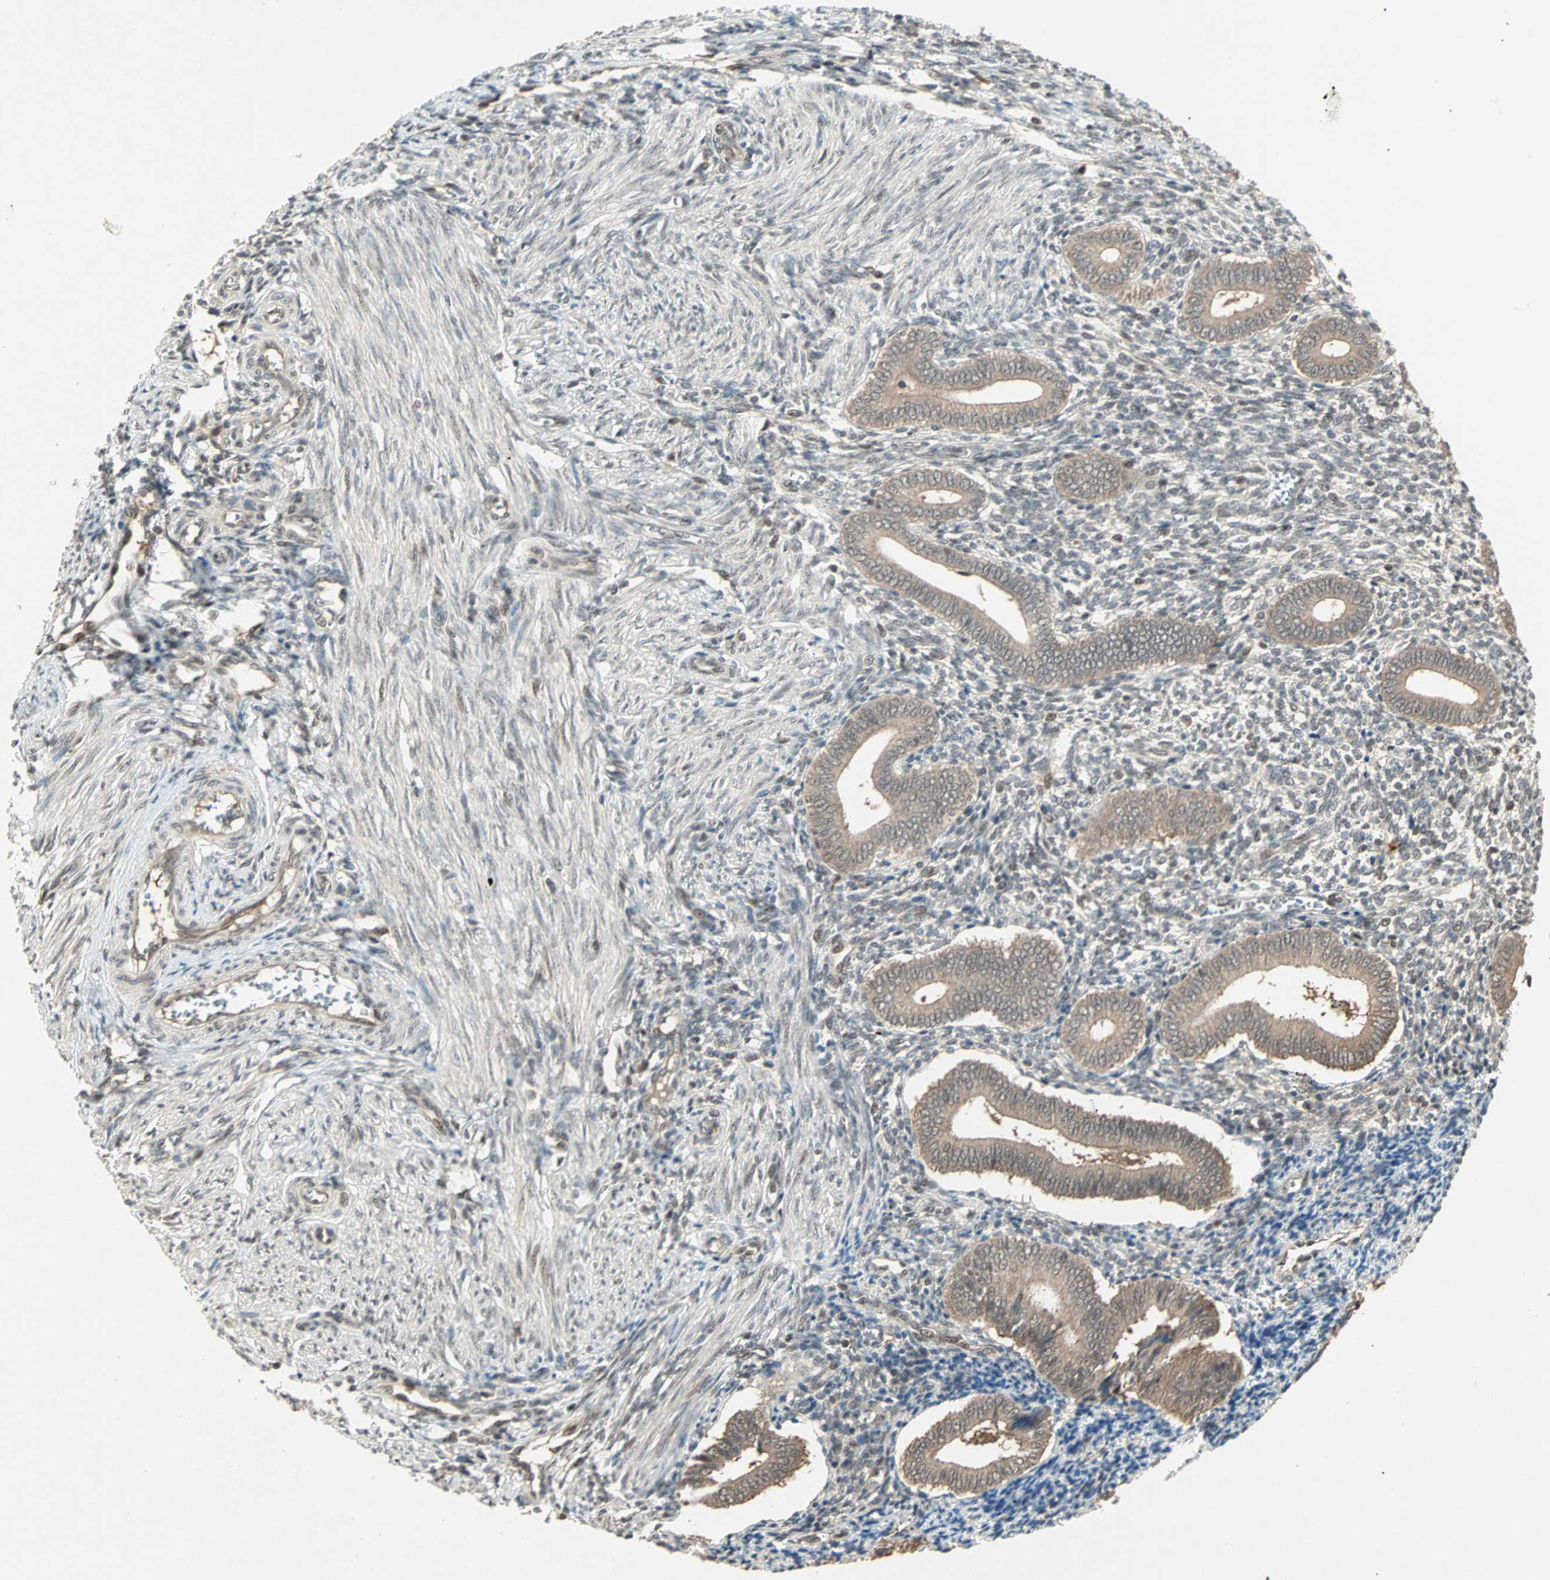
{"staining": {"intensity": "moderate", "quantity": "25%-75%", "location": "nuclear"}, "tissue": "endometrium", "cell_type": "Cells in endometrial stroma", "image_type": "normal", "snomed": [{"axis": "morphology", "description": "Normal tissue, NOS"}, {"axis": "topography", "description": "Uterus"}, {"axis": "topography", "description": "Endometrium"}], "caption": "Moderate nuclear staining is appreciated in about 25%-75% of cells in endometrial stroma in normal endometrium. (brown staining indicates protein expression, while blue staining denotes nuclei).", "gene": "ZNF701", "patient": {"sex": "female", "age": 33}}